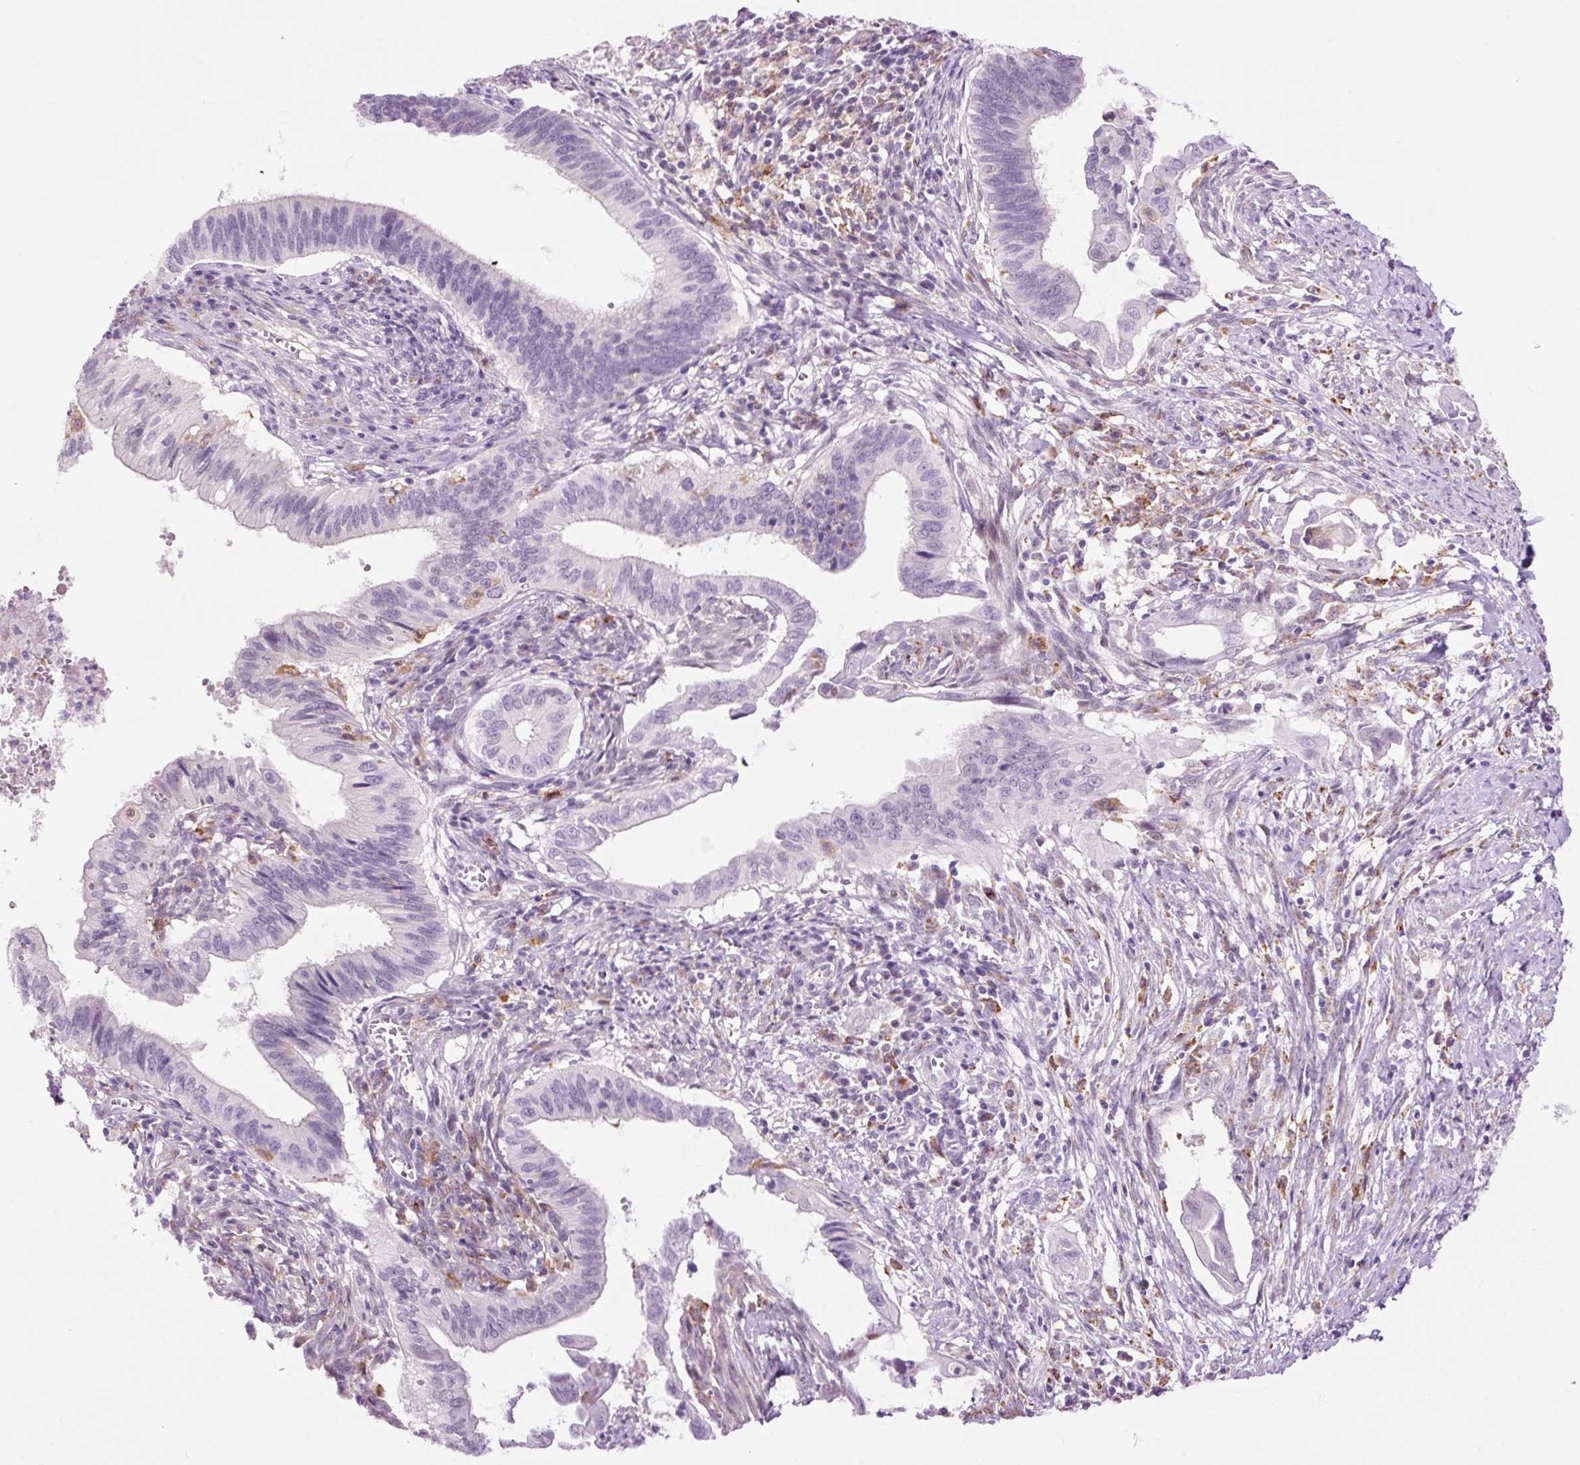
{"staining": {"intensity": "negative", "quantity": "none", "location": "none"}, "tissue": "cervical cancer", "cell_type": "Tumor cells", "image_type": "cancer", "snomed": [{"axis": "morphology", "description": "Adenocarcinoma, NOS"}, {"axis": "topography", "description": "Cervix"}], "caption": "Immunohistochemistry (IHC) histopathology image of neoplastic tissue: human adenocarcinoma (cervical) stained with DAB displays no significant protein positivity in tumor cells.", "gene": "LY86", "patient": {"sex": "female", "age": 42}}